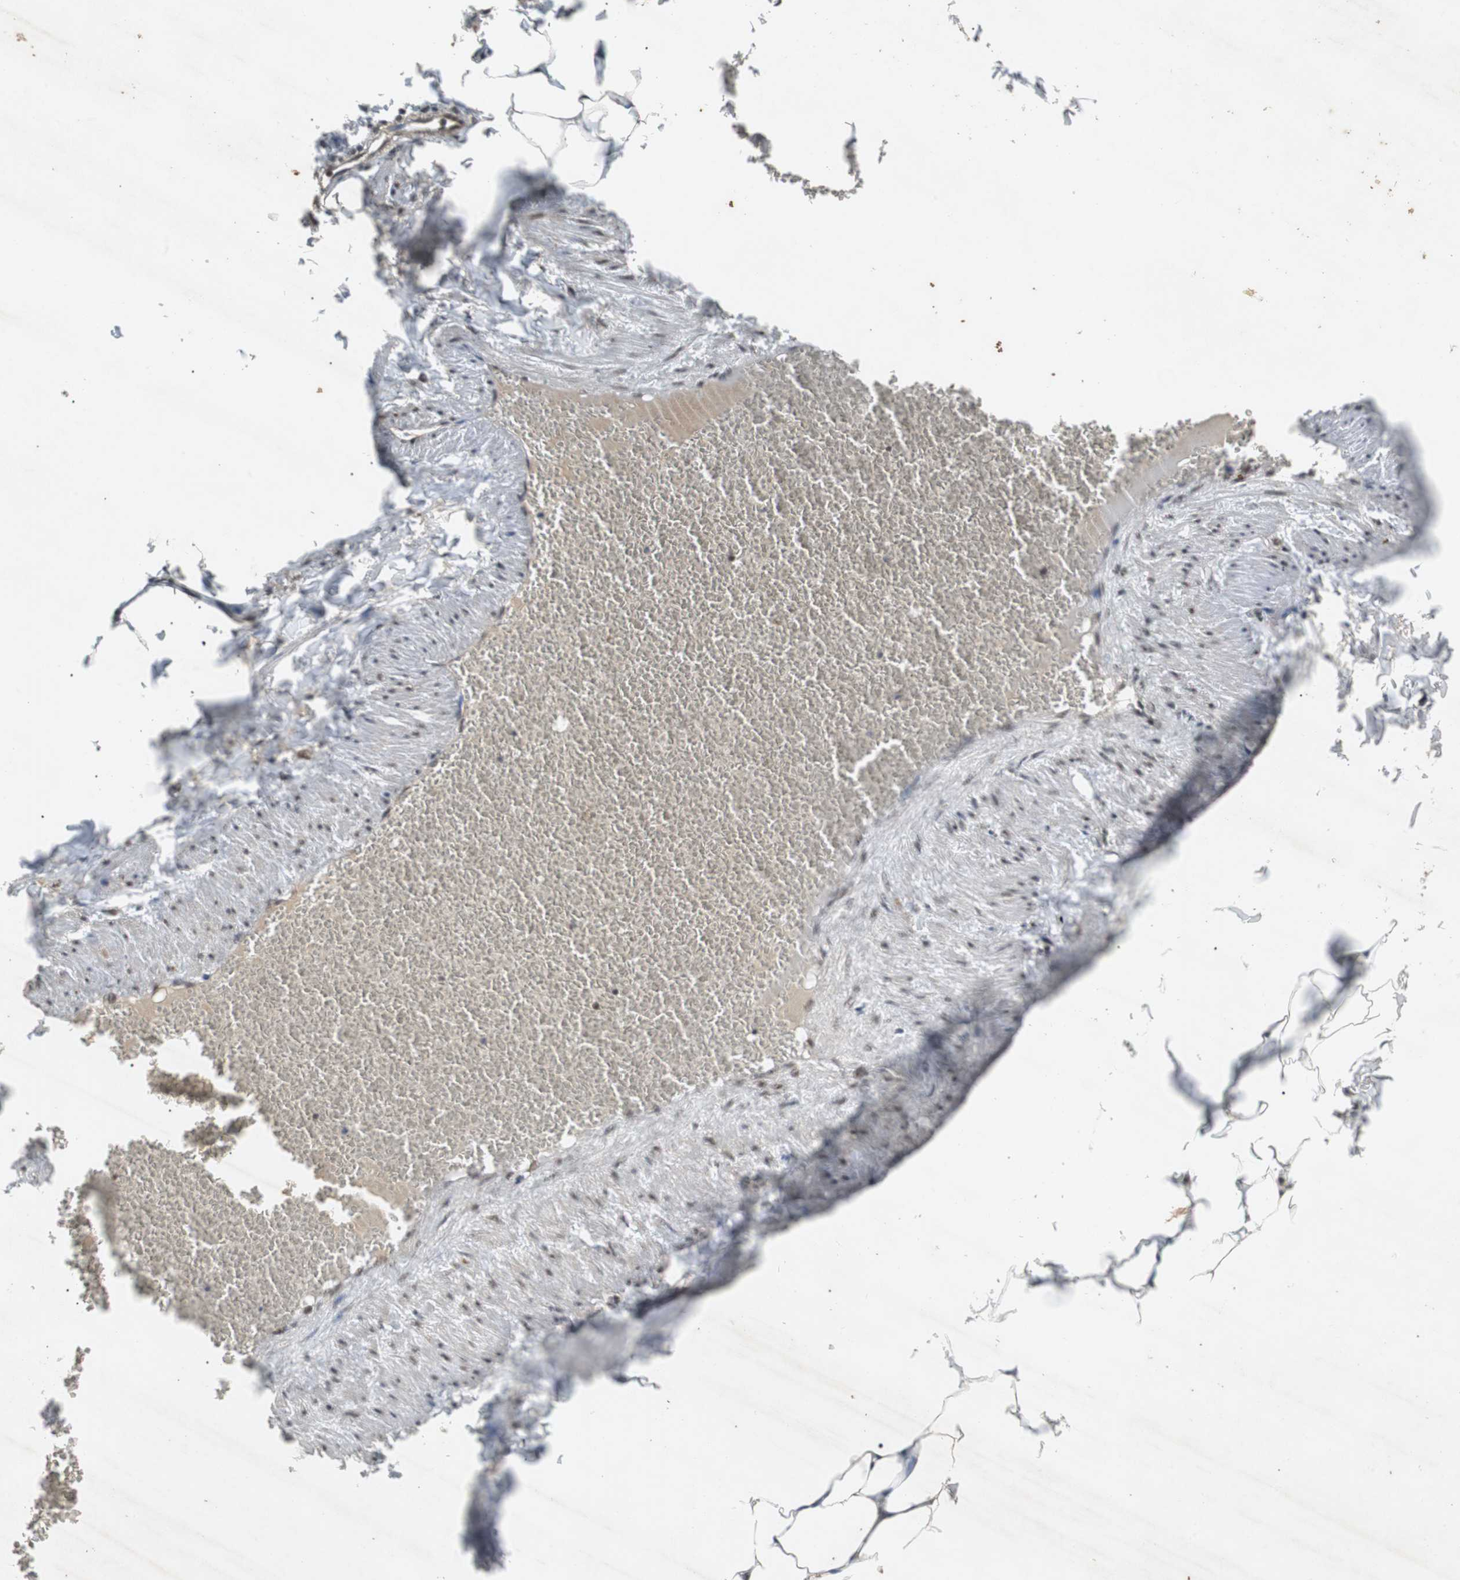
{"staining": {"intensity": "moderate", "quantity": ">75%", "location": "nuclear"}, "tissue": "adipose tissue", "cell_type": "Adipocytes", "image_type": "normal", "snomed": [{"axis": "morphology", "description": "Normal tissue, NOS"}, {"axis": "topography", "description": "Vascular tissue"}], "caption": "Approximately >75% of adipocytes in normal human adipose tissue exhibit moderate nuclear protein staining as visualized by brown immunohistochemical staining.", "gene": "TAF5", "patient": {"sex": "male", "age": 41}}